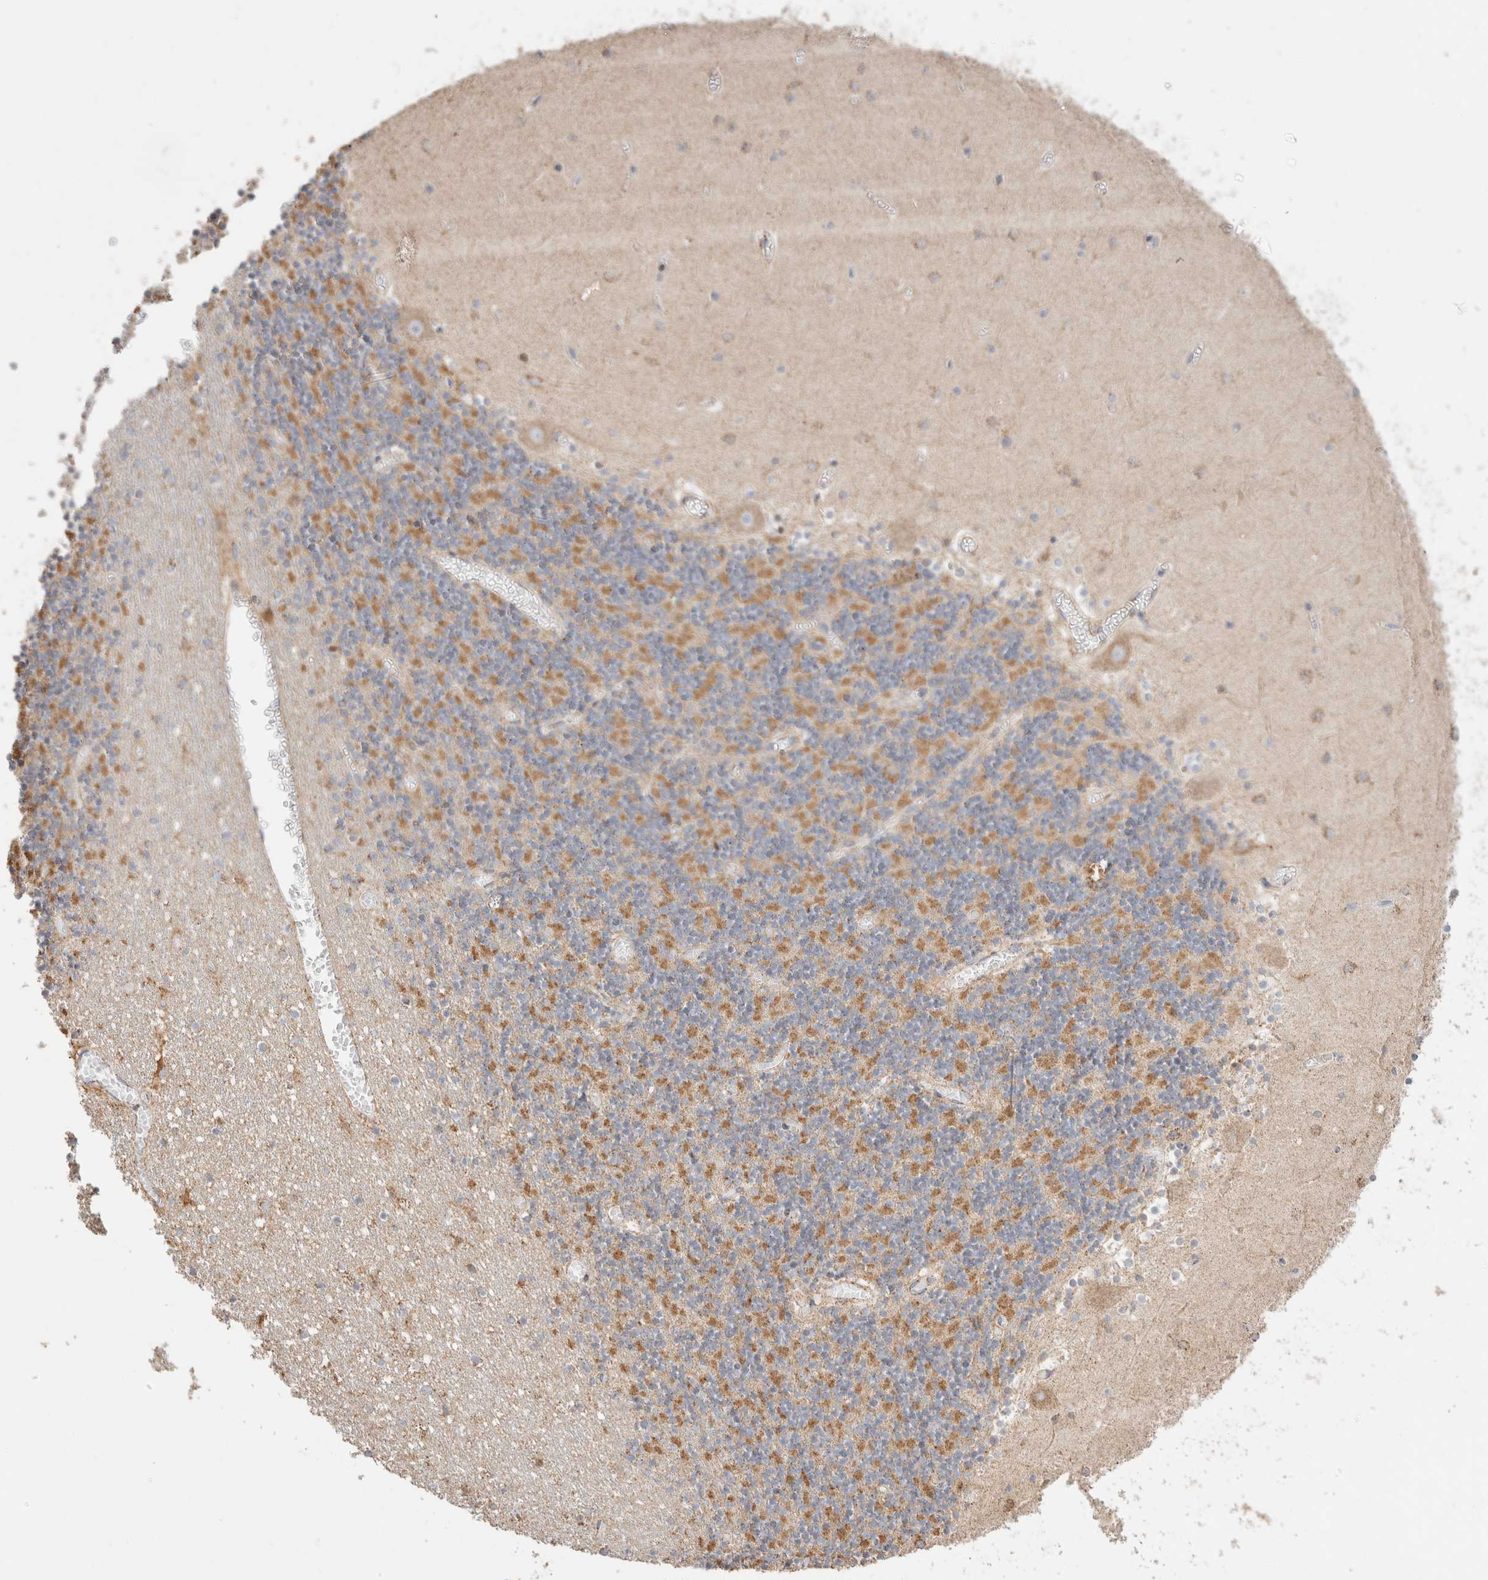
{"staining": {"intensity": "moderate", "quantity": "25%-75%", "location": "cytoplasmic/membranous"}, "tissue": "cerebellum", "cell_type": "Cells in granular layer", "image_type": "normal", "snomed": [{"axis": "morphology", "description": "Normal tissue, NOS"}, {"axis": "topography", "description": "Cerebellum"}], "caption": "Brown immunohistochemical staining in benign human cerebellum exhibits moderate cytoplasmic/membranous positivity in approximately 25%-75% of cells in granular layer. Immunohistochemistry (ihc) stains the protein in brown and the nuclei are stained blue.", "gene": "C1QBP", "patient": {"sex": "female", "age": 28}}